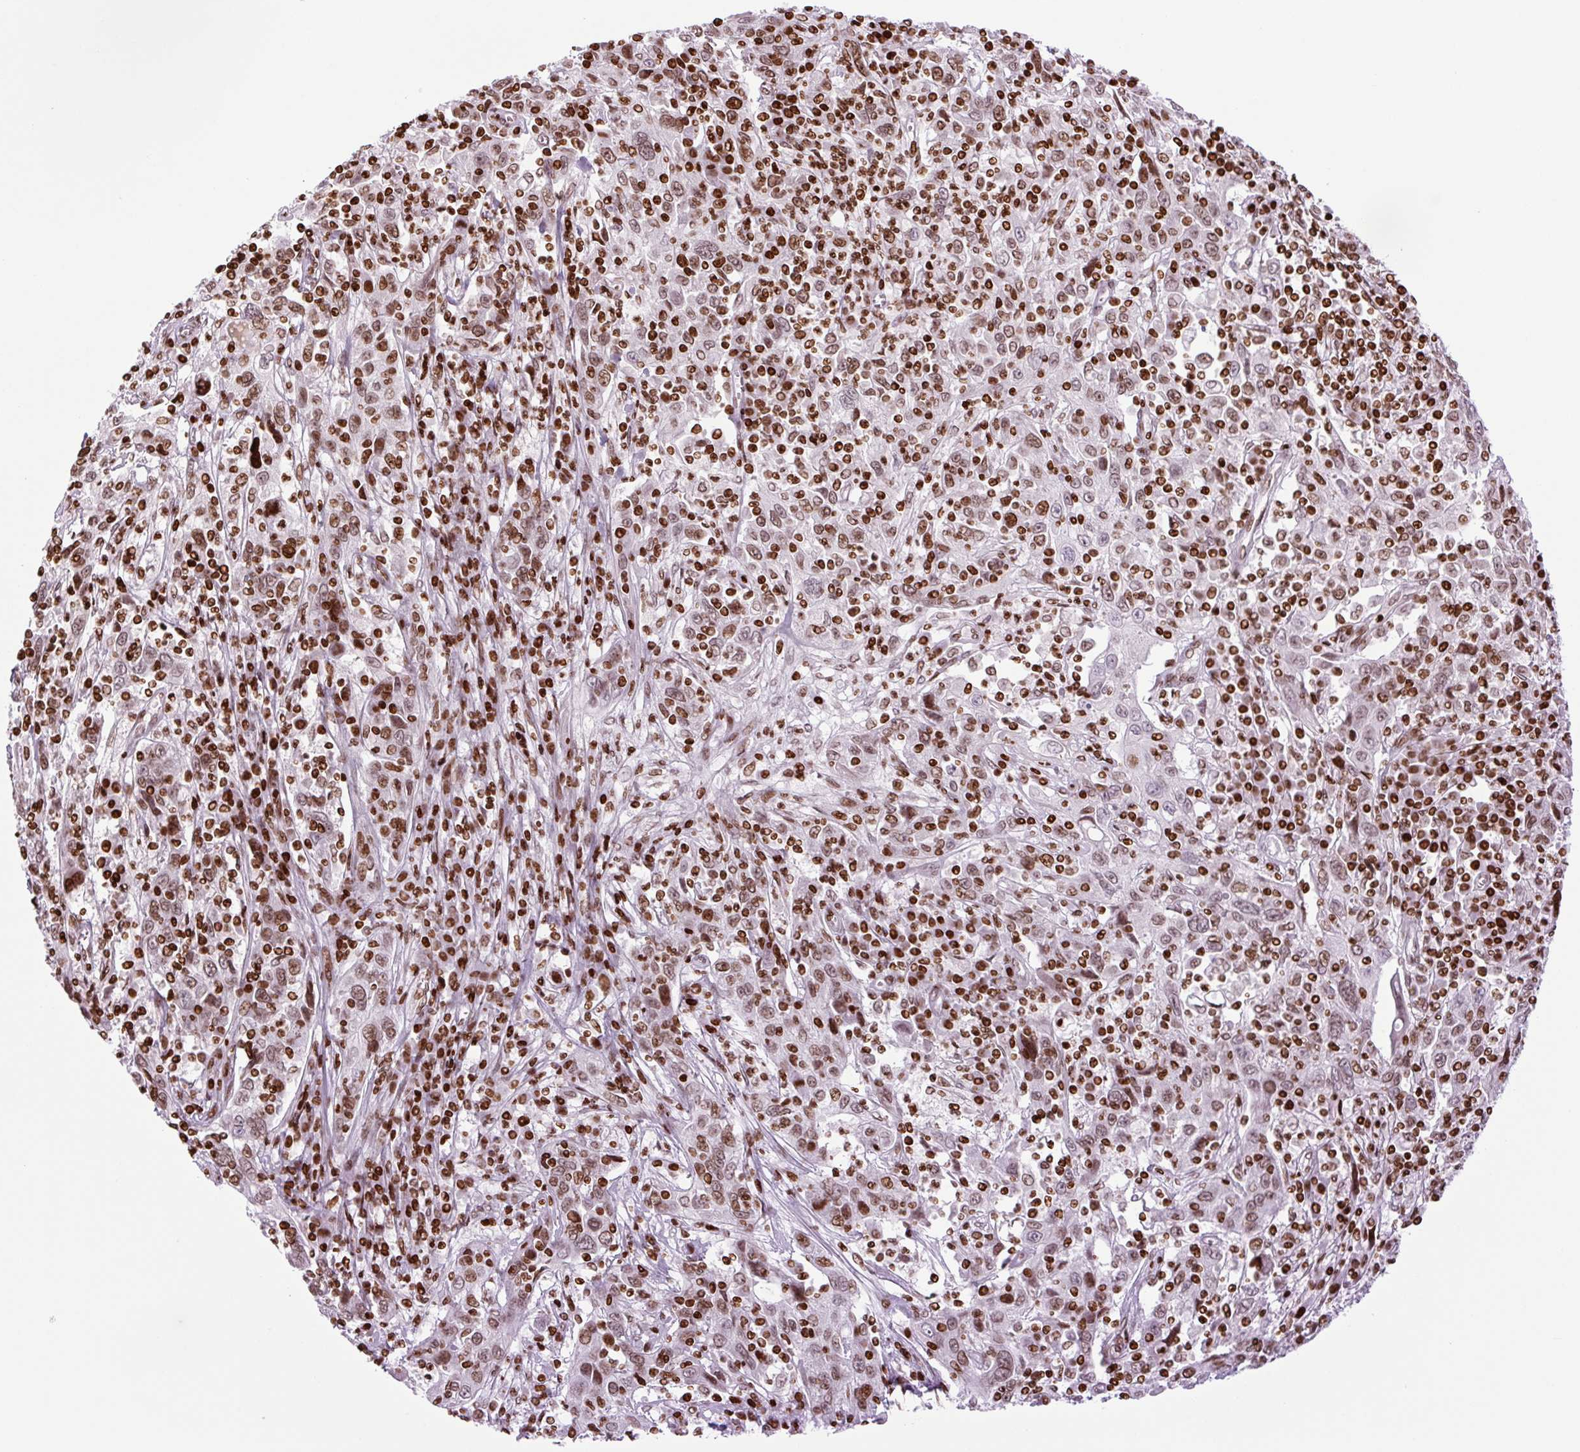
{"staining": {"intensity": "moderate", "quantity": ">75%", "location": "nuclear"}, "tissue": "cervical cancer", "cell_type": "Tumor cells", "image_type": "cancer", "snomed": [{"axis": "morphology", "description": "Squamous cell carcinoma, NOS"}, {"axis": "topography", "description": "Cervix"}], "caption": "This photomicrograph shows cervical cancer stained with IHC to label a protein in brown. The nuclear of tumor cells show moderate positivity for the protein. Nuclei are counter-stained blue.", "gene": "H1-3", "patient": {"sex": "female", "age": 46}}